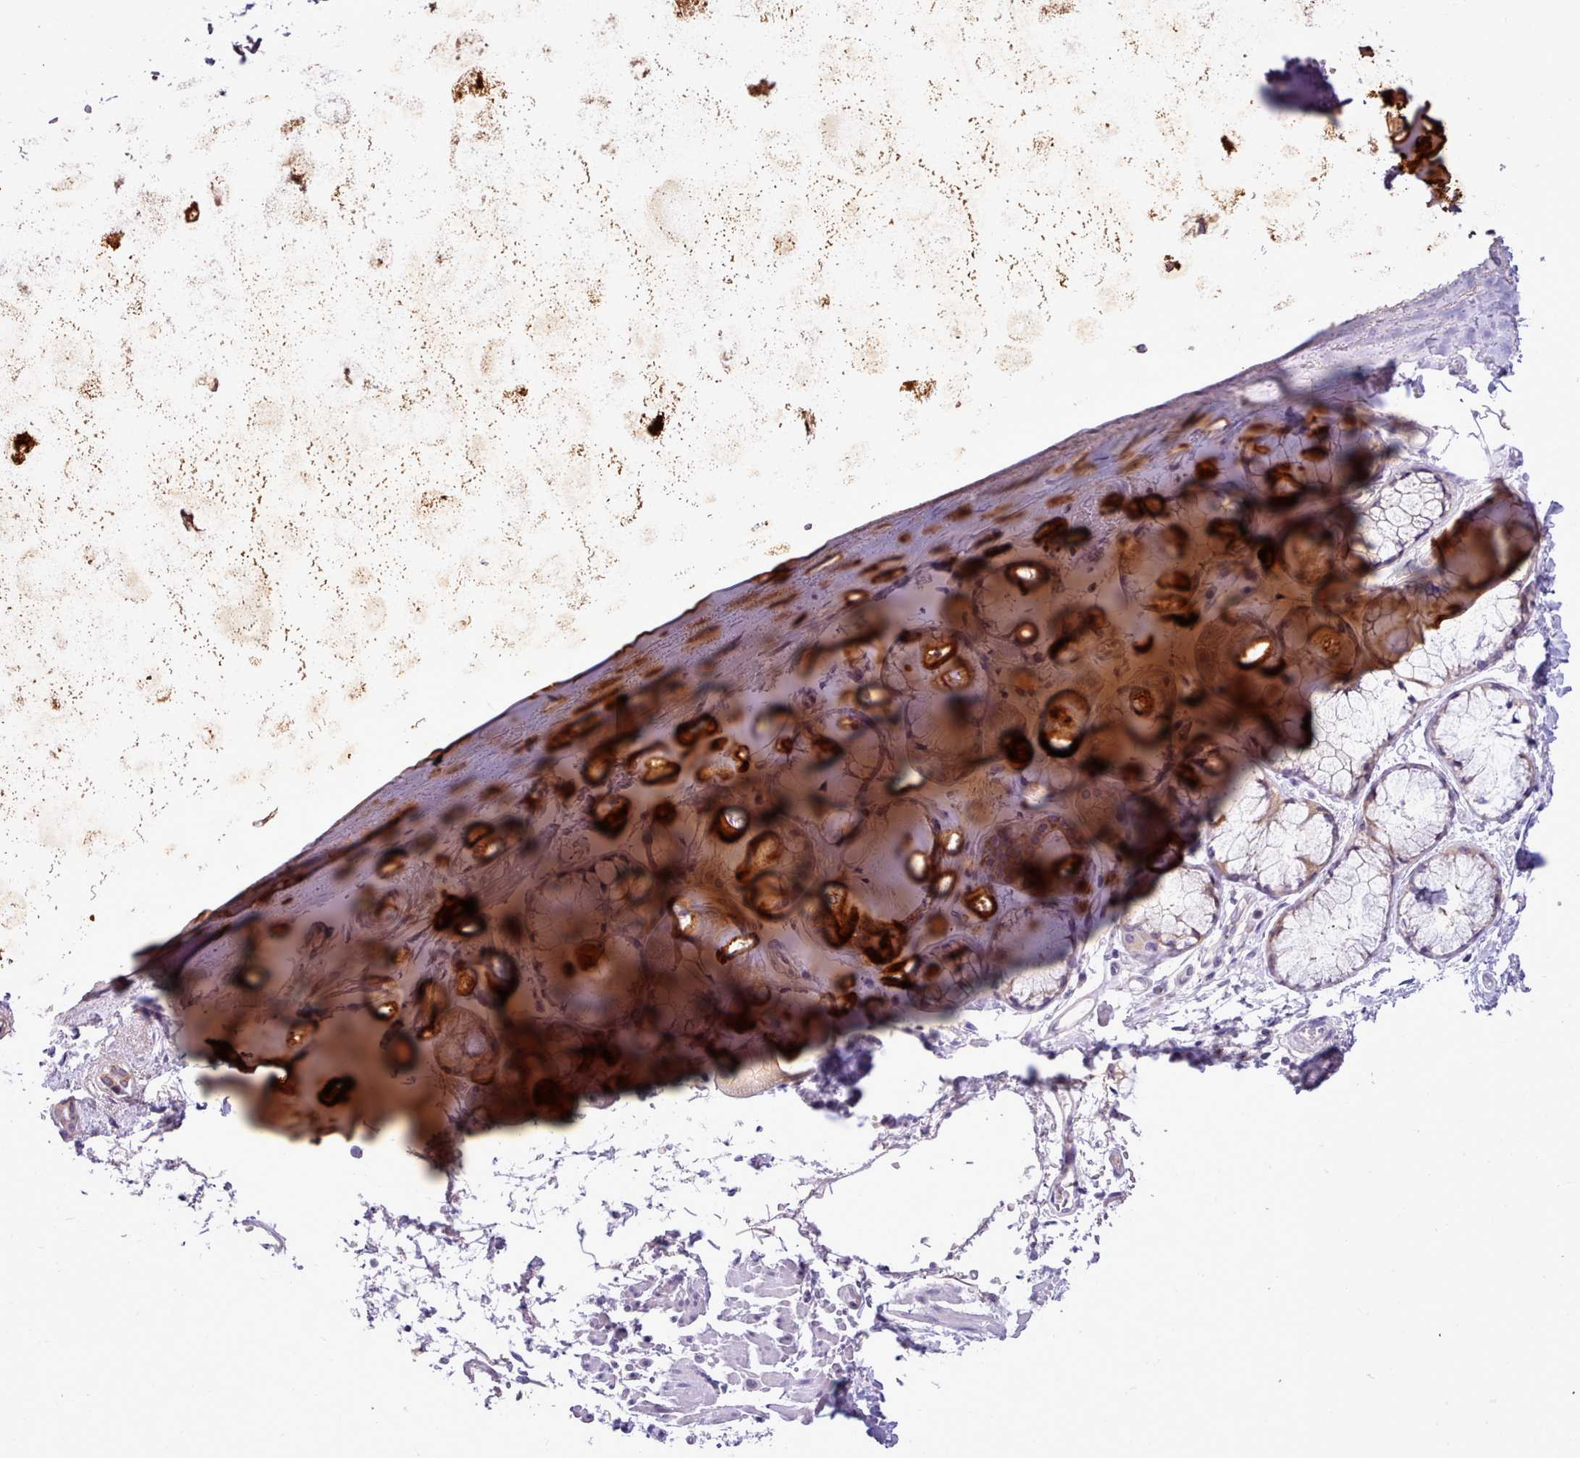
{"staining": {"intensity": "strong", "quantity": ">75%", "location": "cytoplasmic/membranous"}, "tissue": "soft tissue", "cell_type": "Chondrocytes", "image_type": "normal", "snomed": [{"axis": "morphology", "description": "Normal tissue, NOS"}, {"axis": "topography", "description": "Cartilage tissue"}], "caption": "Chondrocytes reveal high levels of strong cytoplasmic/membranous positivity in approximately >75% of cells in unremarkable soft tissue.", "gene": "CYP2A13", "patient": {"sex": "male", "age": 73}}